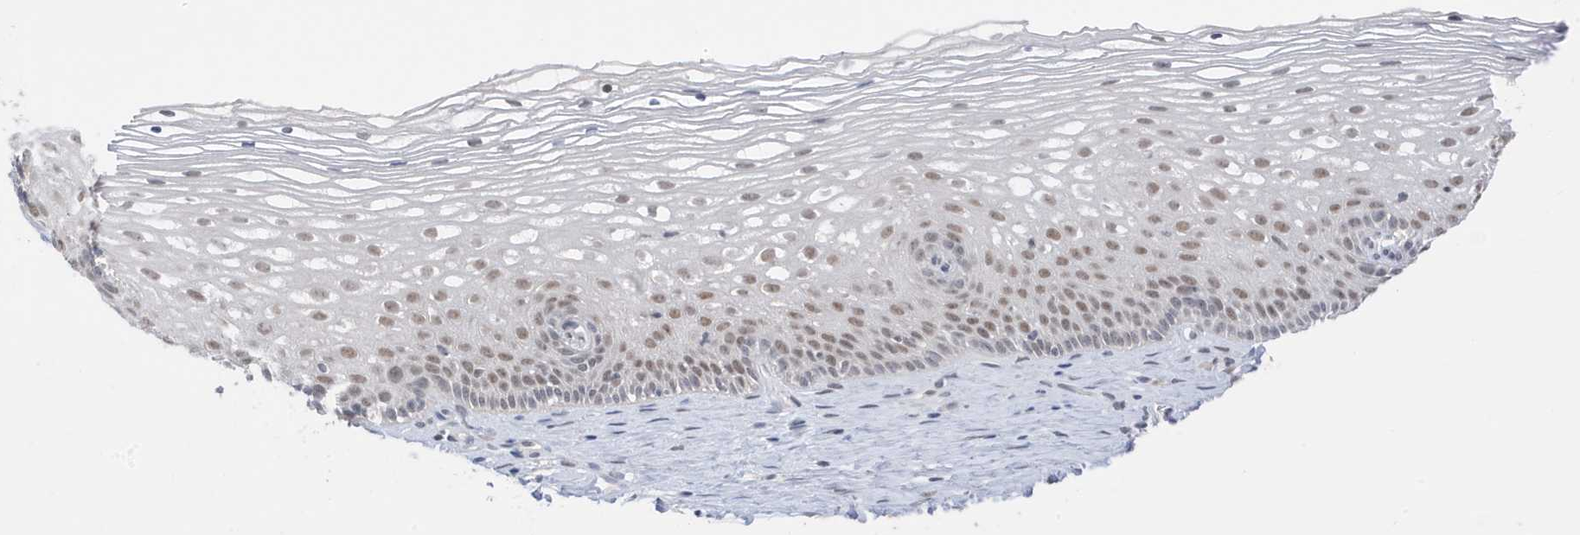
{"staining": {"intensity": "negative", "quantity": "none", "location": "none"}, "tissue": "cervix", "cell_type": "Glandular cells", "image_type": "normal", "snomed": [{"axis": "morphology", "description": "Normal tissue, NOS"}, {"axis": "topography", "description": "Cervix"}], "caption": "IHC histopathology image of unremarkable cervix stained for a protein (brown), which shows no staining in glandular cells. (Brightfield microscopy of DAB (3,3'-diaminobenzidine) IHC at high magnification).", "gene": "MSL3", "patient": {"sex": "female", "age": 33}}